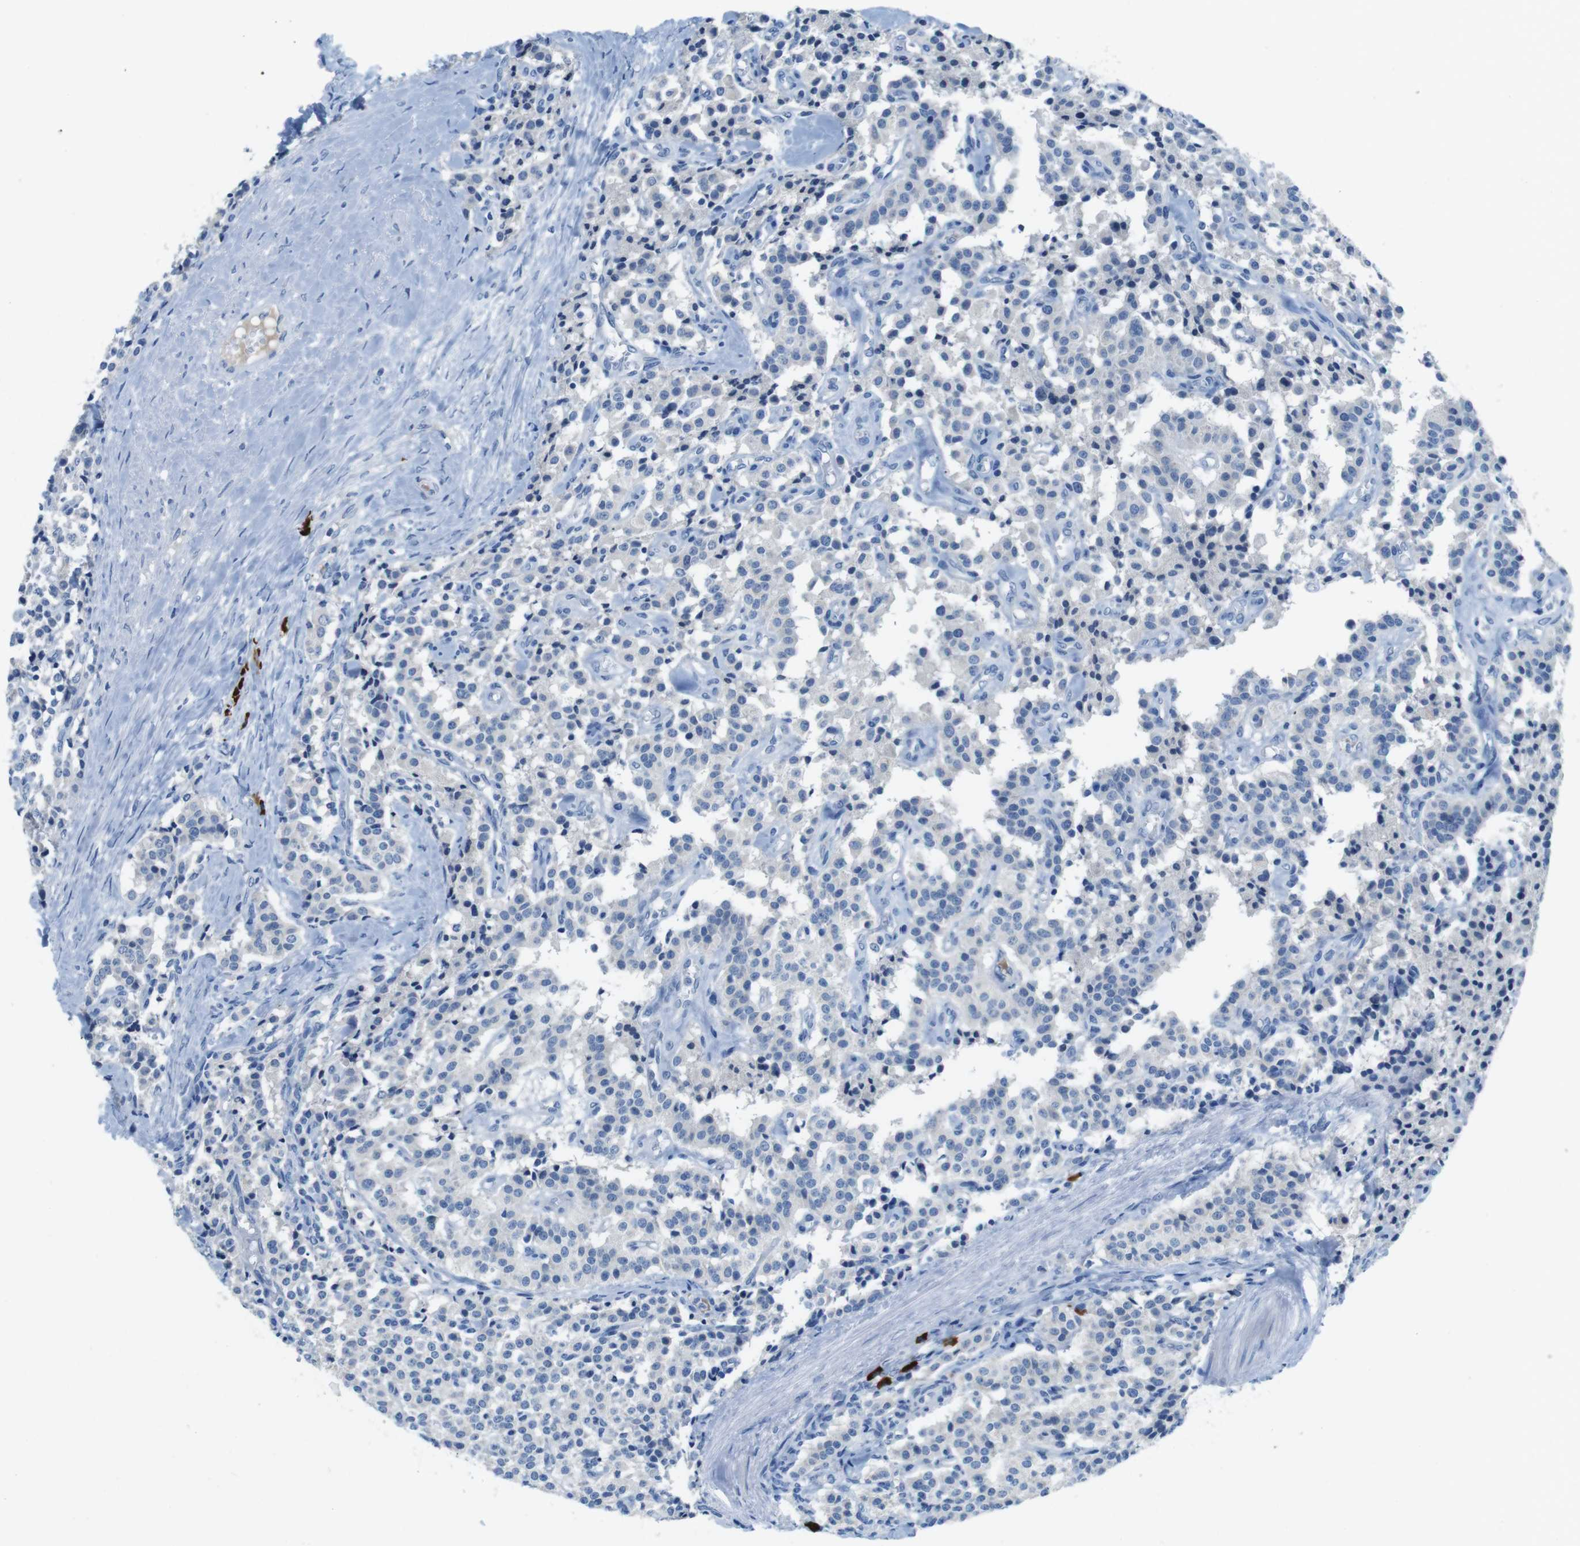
{"staining": {"intensity": "negative", "quantity": "none", "location": "none"}, "tissue": "carcinoid", "cell_type": "Tumor cells", "image_type": "cancer", "snomed": [{"axis": "morphology", "description": "Carcinoid, malignant, NOS"}, {"axis": "topography", "description": "Lung"}], "caption": "Tumor cells show no significant protein expression in carcinoid (malignant). Brightfield microscopy of IHC stained with DAB (brown) and hematoxylin (blue), captured at high magnification.", "gene": "SLC35A3", "patient": {"sex": "male", "age": 30}}